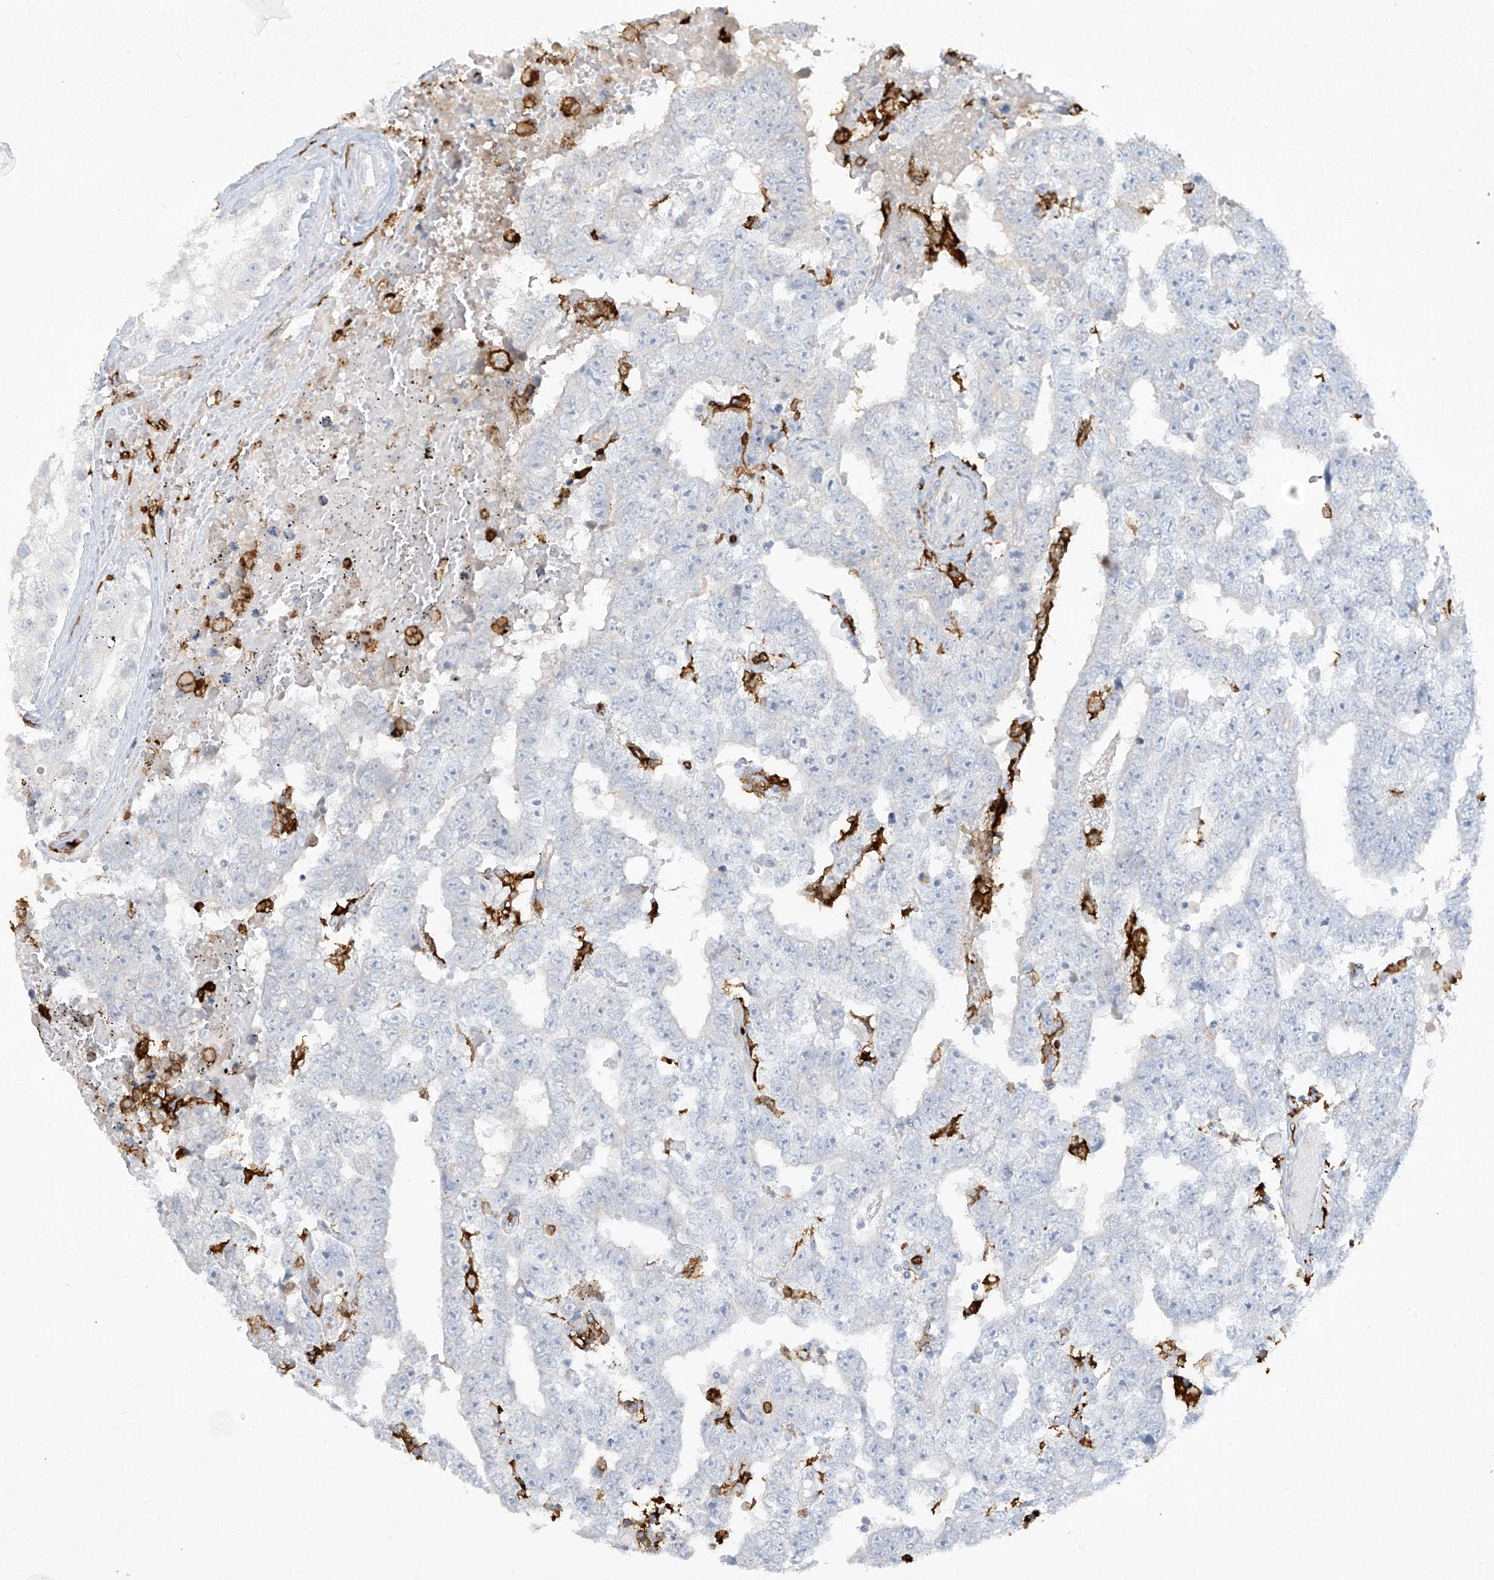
{"staining": {"intensity": "negative", "quantity": "none", "location": "none"}, "tissue": "testis cancer", "cell_type": "Tumor cells", "image_type": "cancer", "snomed": [{"axis": "morphology", "description": "Carcinoma, Embryonal, NOS"}, {"axis": "topography", "description": "Testis"}], "caption": "There is no significant staining in tumor cells of testis embryonal carcinoma. Nuclei are stained in blue.", "gene": "FCGR3A", "patient": {"sex": "male", "age": 25}}